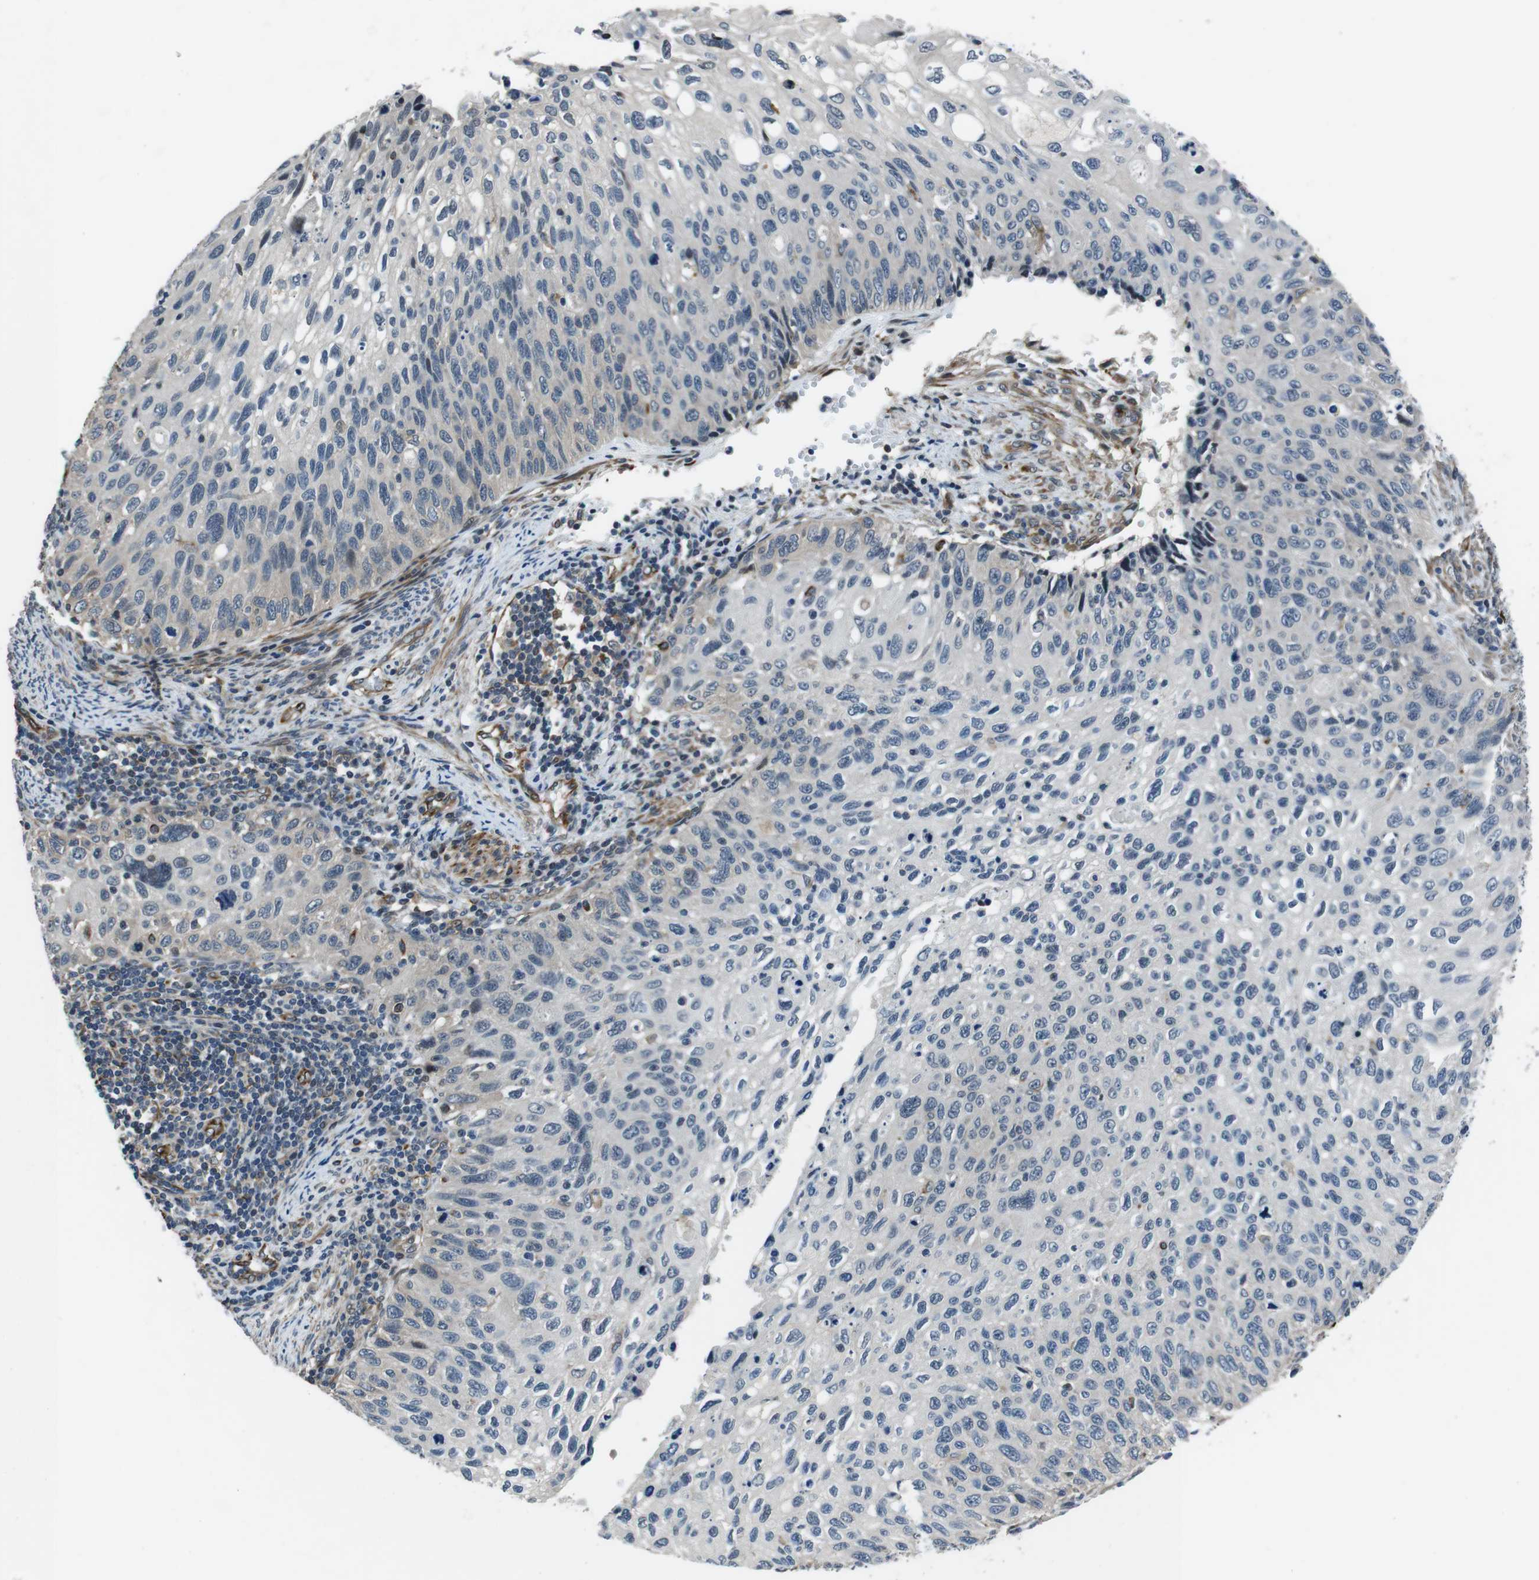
{"staining": {"intensity": "negative", "quantity": "none", "location": "none"}, "tissue": "cervical cancer", "cell_type": "Tumor cells", "image_type": "cancer", "snomed": [{"axis": "morphology", "description": "Squamous cell carcinoma, NOS"}, {"axis": "topography", "description": "Cervix"}], "caption": "Cervical squamous cell carcinoma was stained to show a protein in brown. There is no significant expression in tumor cells.", "gene": "LRRC49", "patient": {"sex": "female", "age": 70}}